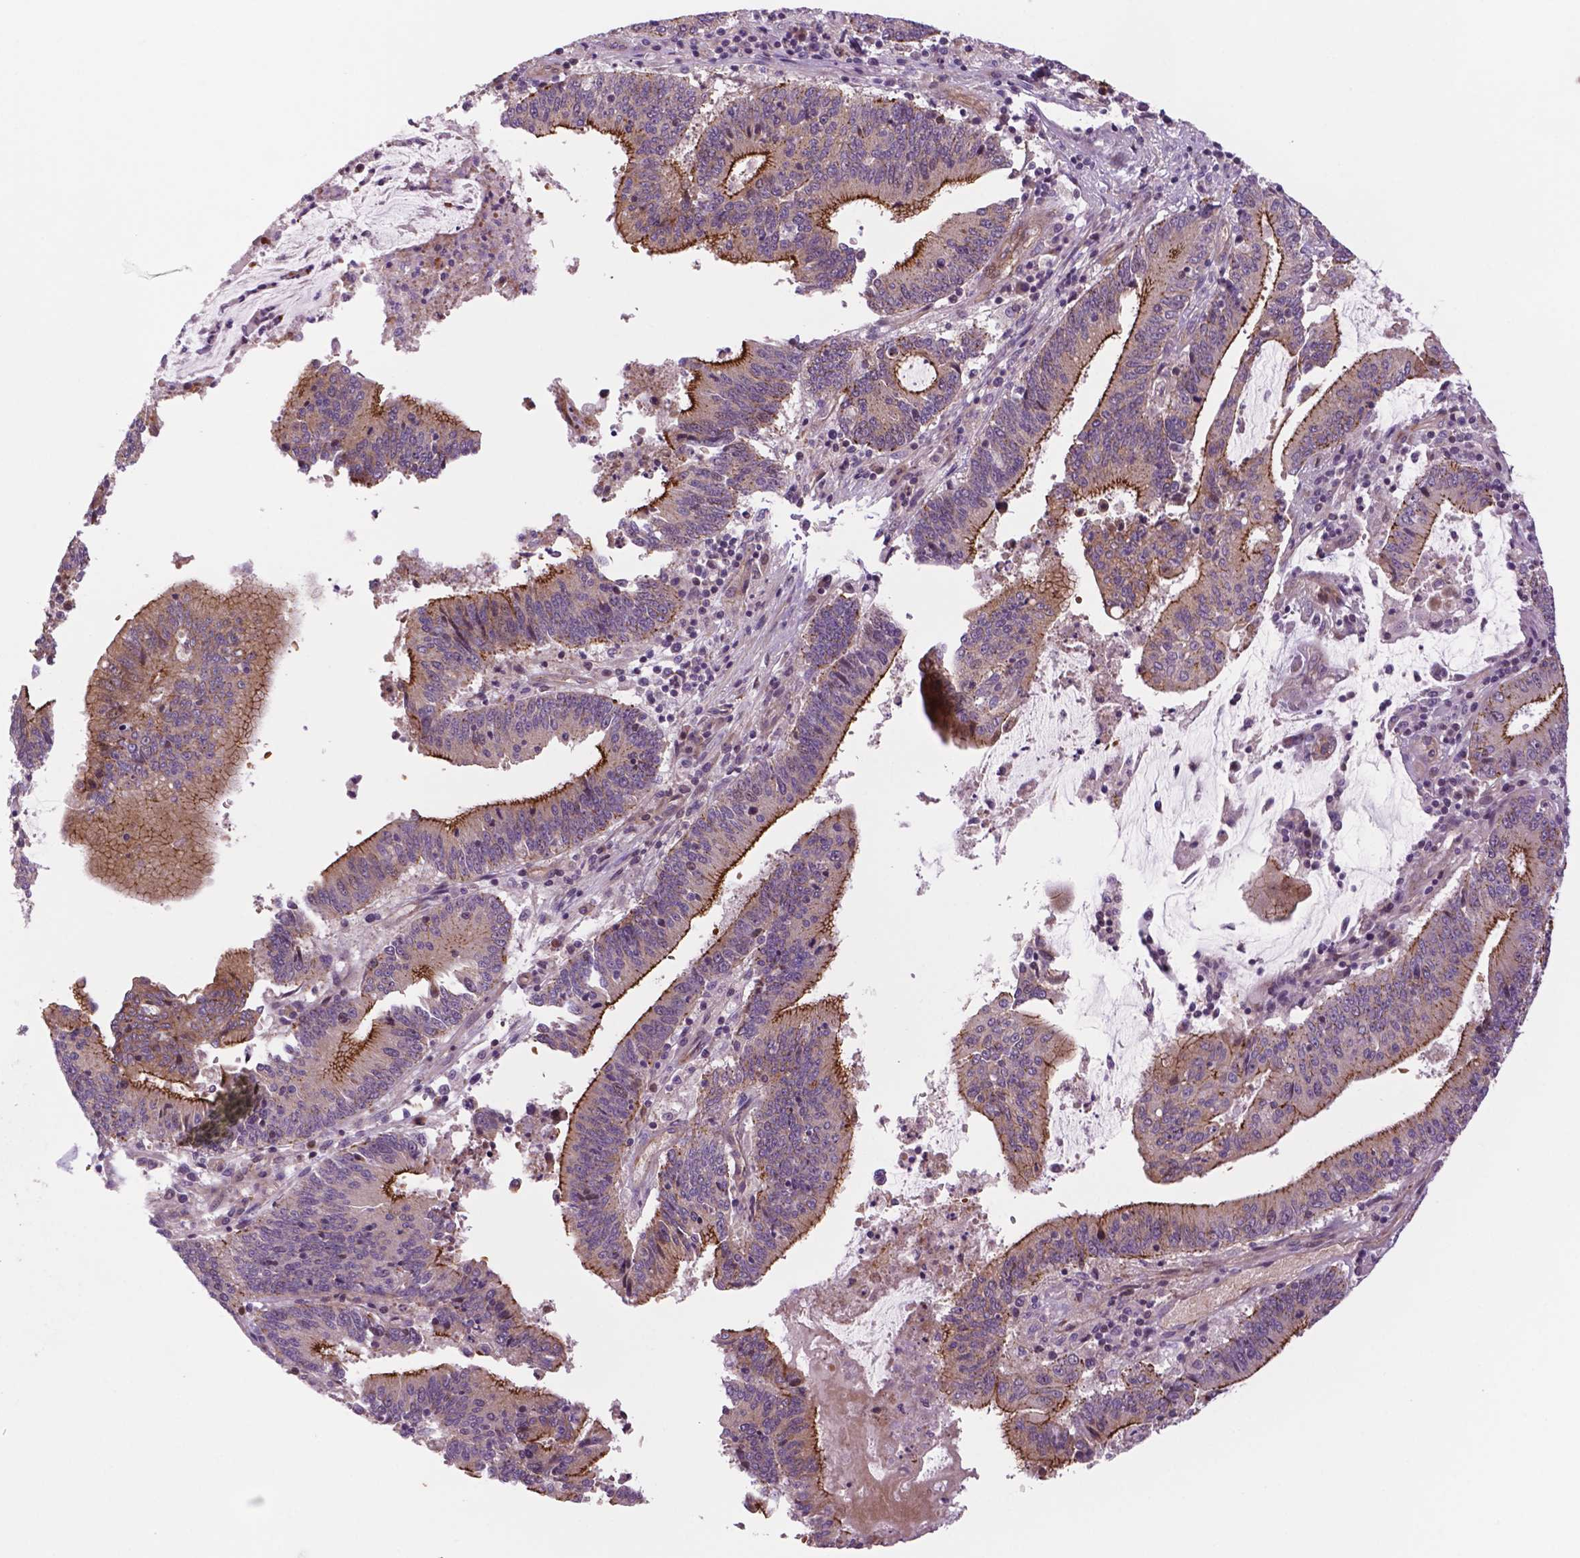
{"staining": {"intensity": "moderate", "quantity": "25%-75%", "location": "cytoplasmic/membranous"}, "tissue": "stomach cancer", "cell_type": "Tumor cells", "image_type": "cancer", "snomed": [{"axis": "morphology", "description": "Adenocarcinoma, NOS"}, {"axis": "topography", "description": "Stomach, upper"}], "caption": "Immunohistochemical staining of human adenocarcinoma (stomach) exhibits medium levels of moderate cytoplasmic/membranous staining in about 25%-75% of tumor cells.", "gene": "RND3", "patient": {"sex": "male", "age": 68}}